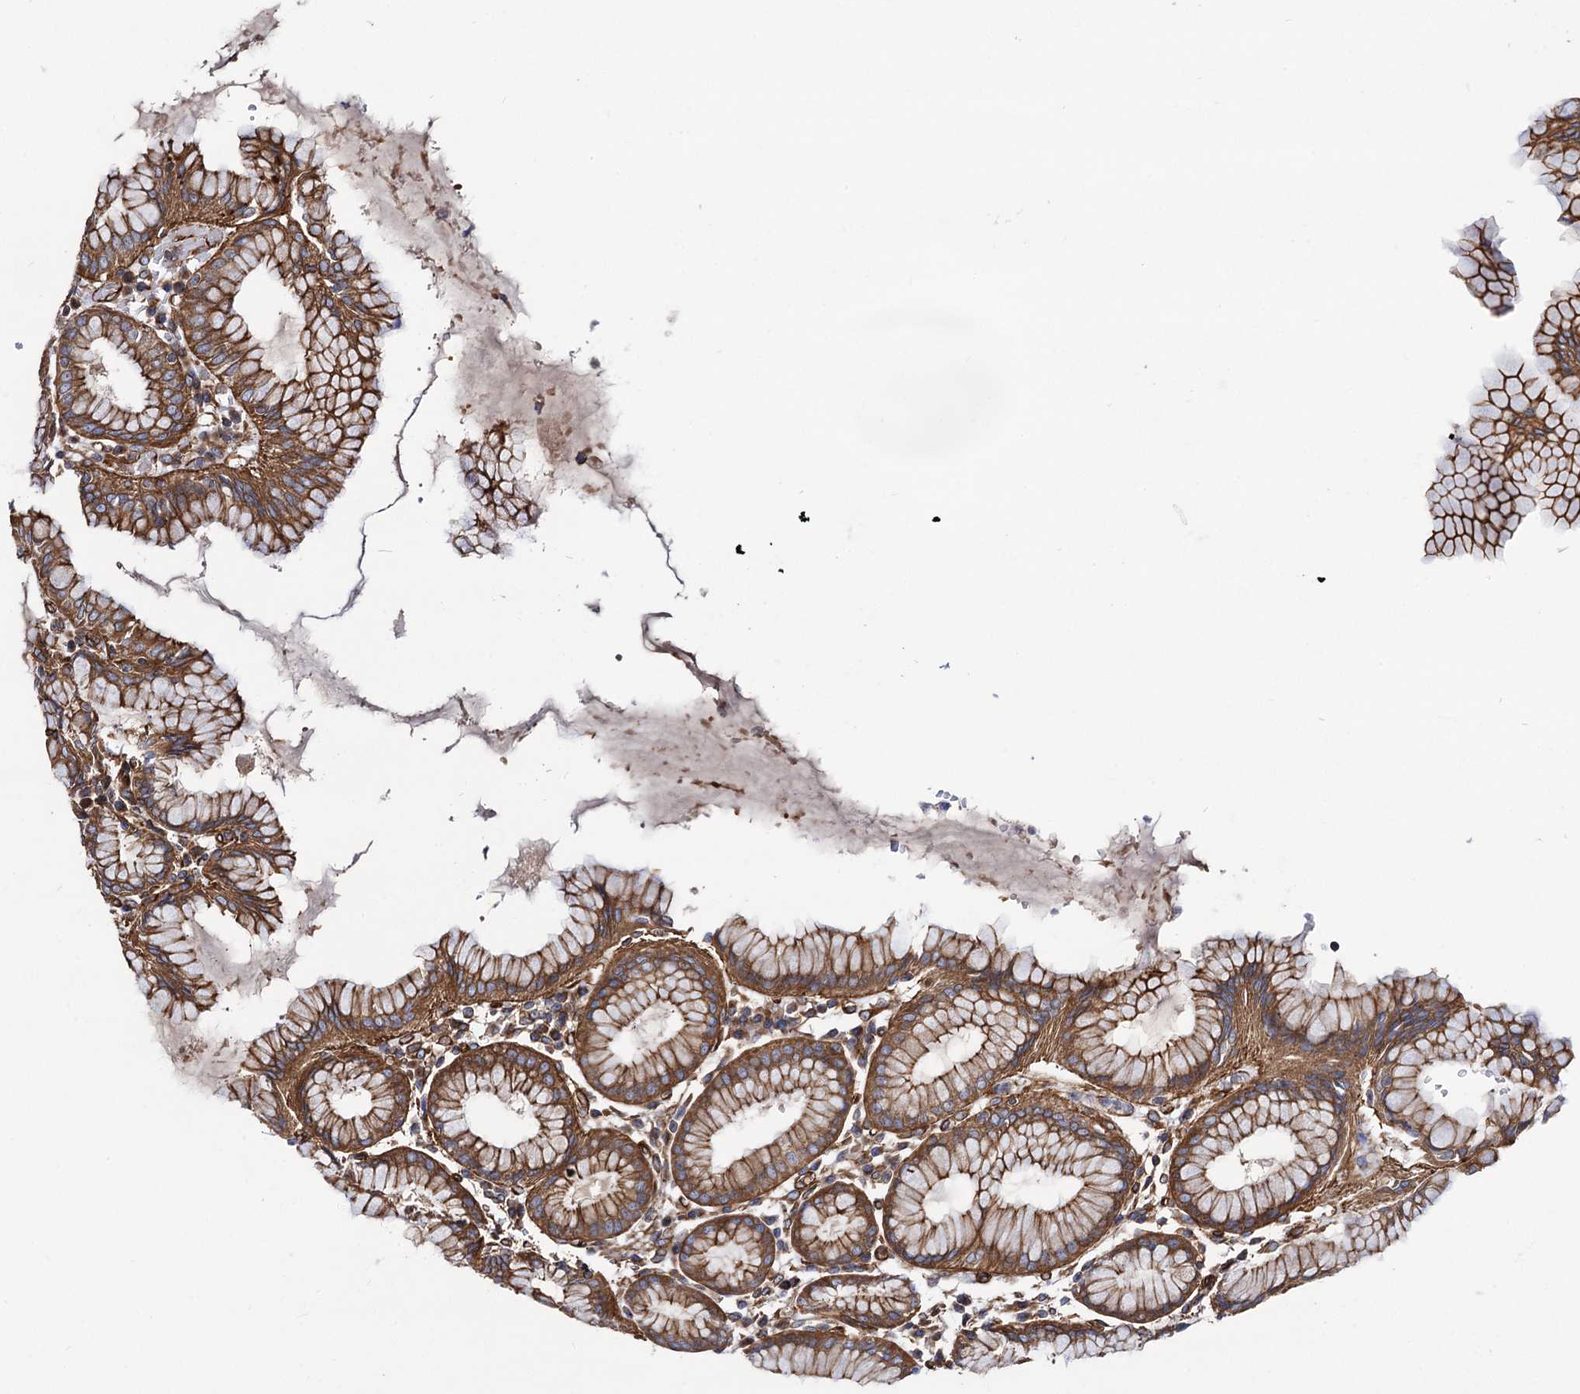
{"staining": {"intensity": "moderate", "quantity": ">75%", "location": "cytoplasmic/membranous"}, "tissue": "stomach", "cell_type": "Glandular cells", "image_type": "normal", "snomed": [{"axis": "morphology", "description": "Normal tissue, NOS"}, {"axis": "topography", "description": "Stomach"}, {"axis": "topography", "description": "Stomach, lower"}], "caption": "Stomach stained with DAB (3,3'-diaminobenzidine) IHC exhibits medium levels of moderate cytoplasmic/membranous expression in approximately >75% of glandular cells.", "gene": "CIP2A", "patient": {"sex": "female", "age": 56}}